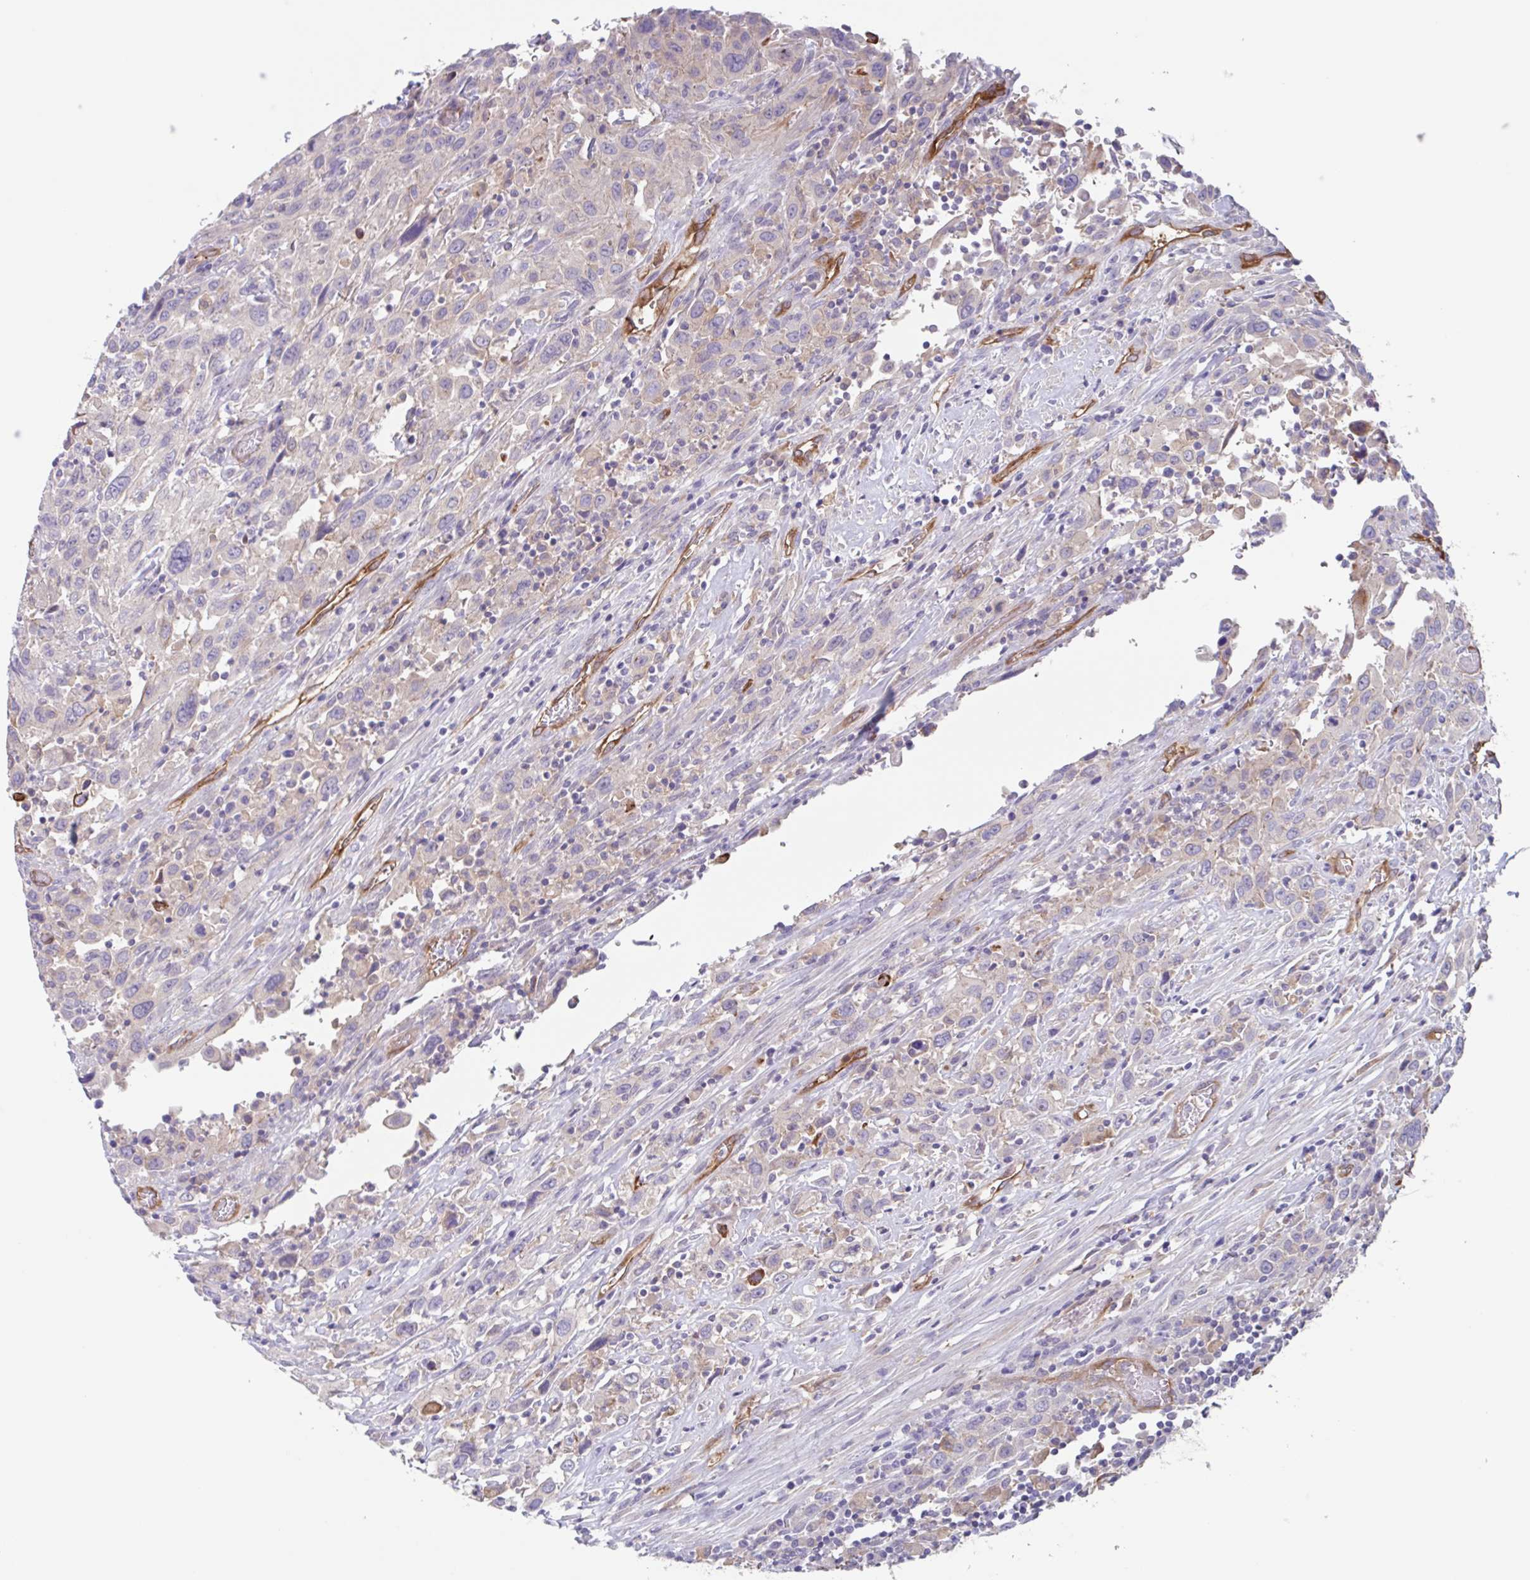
{"staining": {"intensity": "negative", "quantity": "none", "location": "none"}, "tissue": "urothelial cancer", "cell_type": "Tumor cells", "image_type": "cancer", "snomed": [{"axis": "morphology", "description": "Urothelial carcinoma, High grade"}, {"axis": "topography", "description": "Urinary bladder"}], "caption": "Human urothelial cancer stained for a protein using immunohistochemistry (IHC) reveals no positivity in tumor cells.", "gene": "EHD4", "patient": {"sex": "male", "age": 61}}